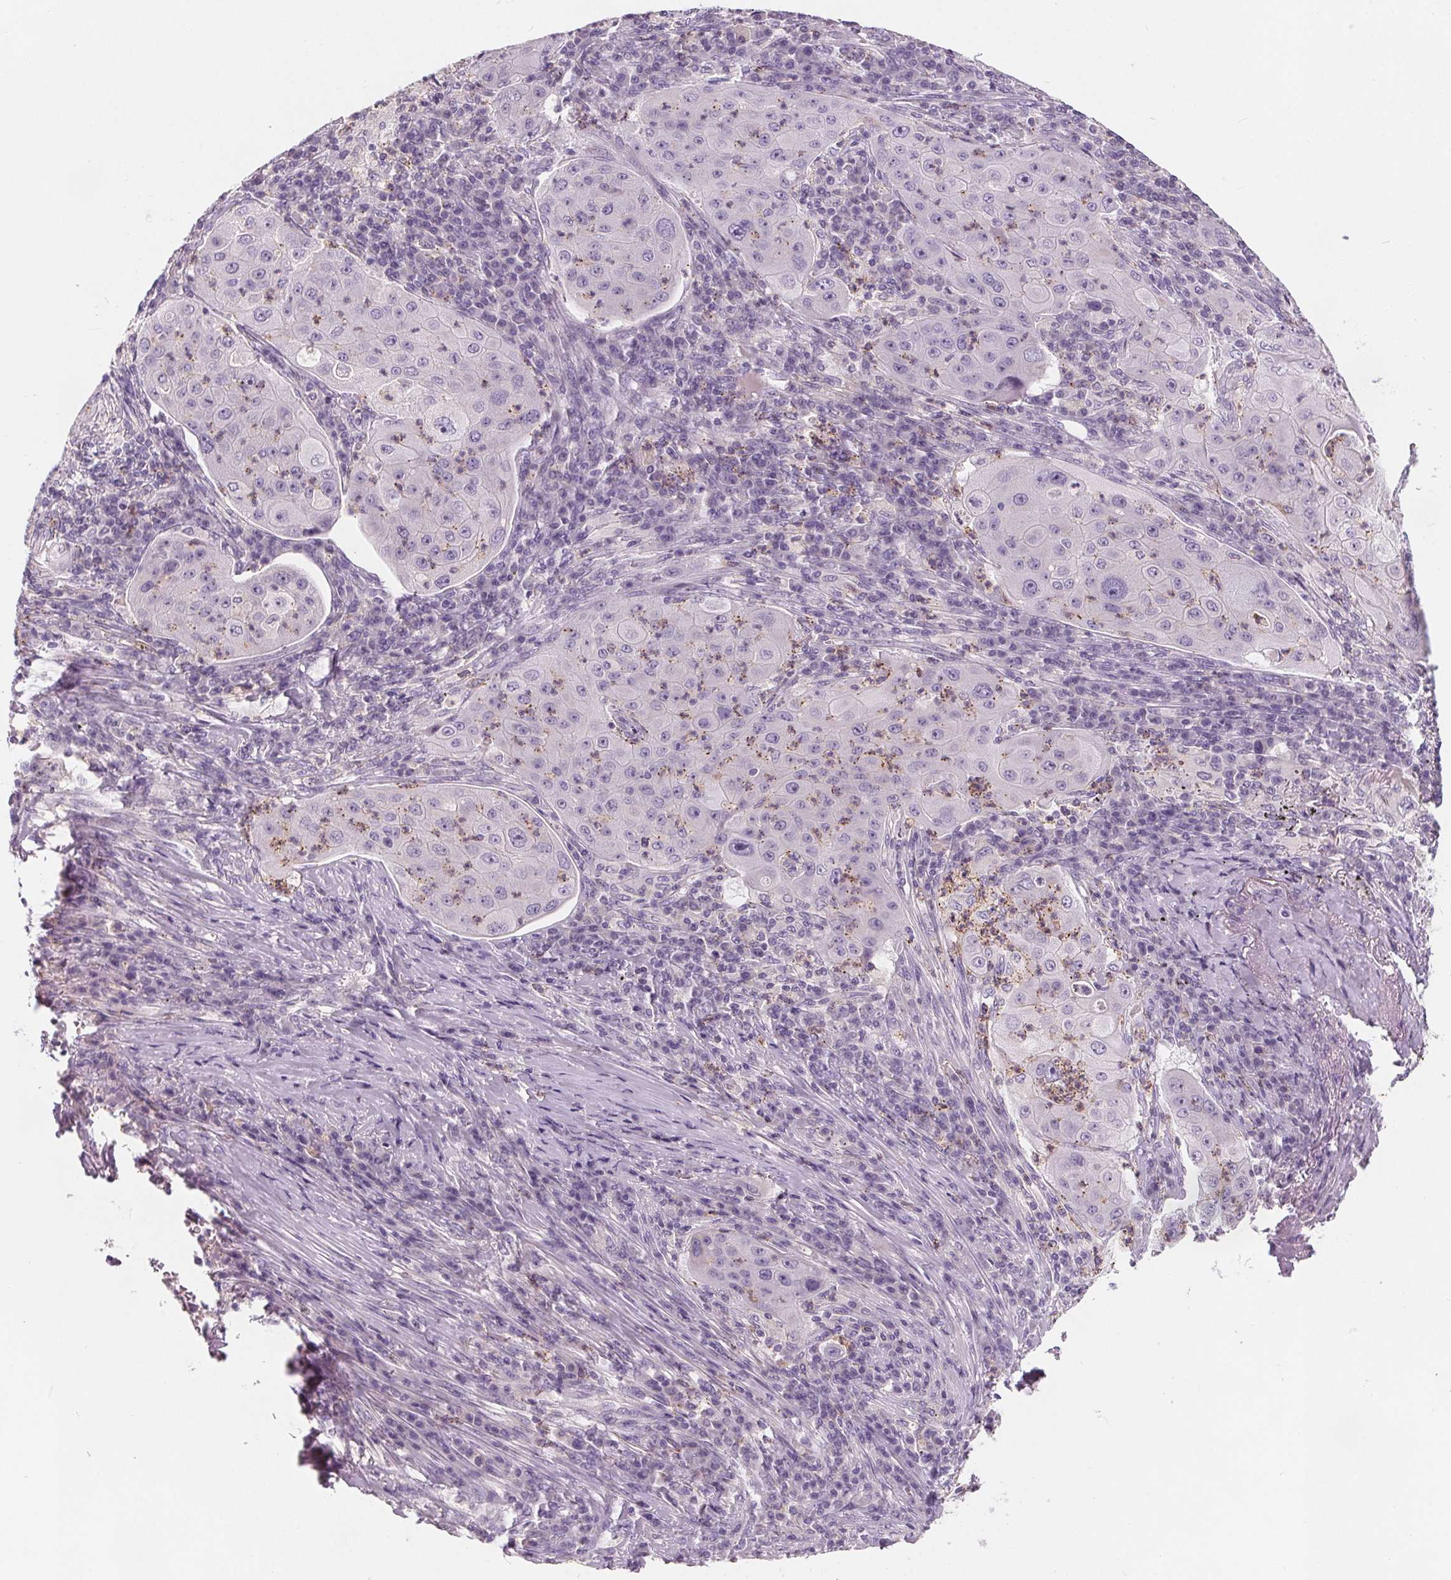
{"staining": {"intensity": "negative", "quantity": "none", "location": "none"}, "tissue": "lung cancer", "cell_type": "Tumor cells", "image_type": "cancer", "snomed": [{"axis": "morphology", "description": "Squamous cell carcinoma, NOS"}, {"axis": "topography", "description": "Lung"}], "caption": "The image exhibits no staining of tumor cells in lung cancer.", "gene": "HAAO", "patient": {"sex": "female", "age": 59}}